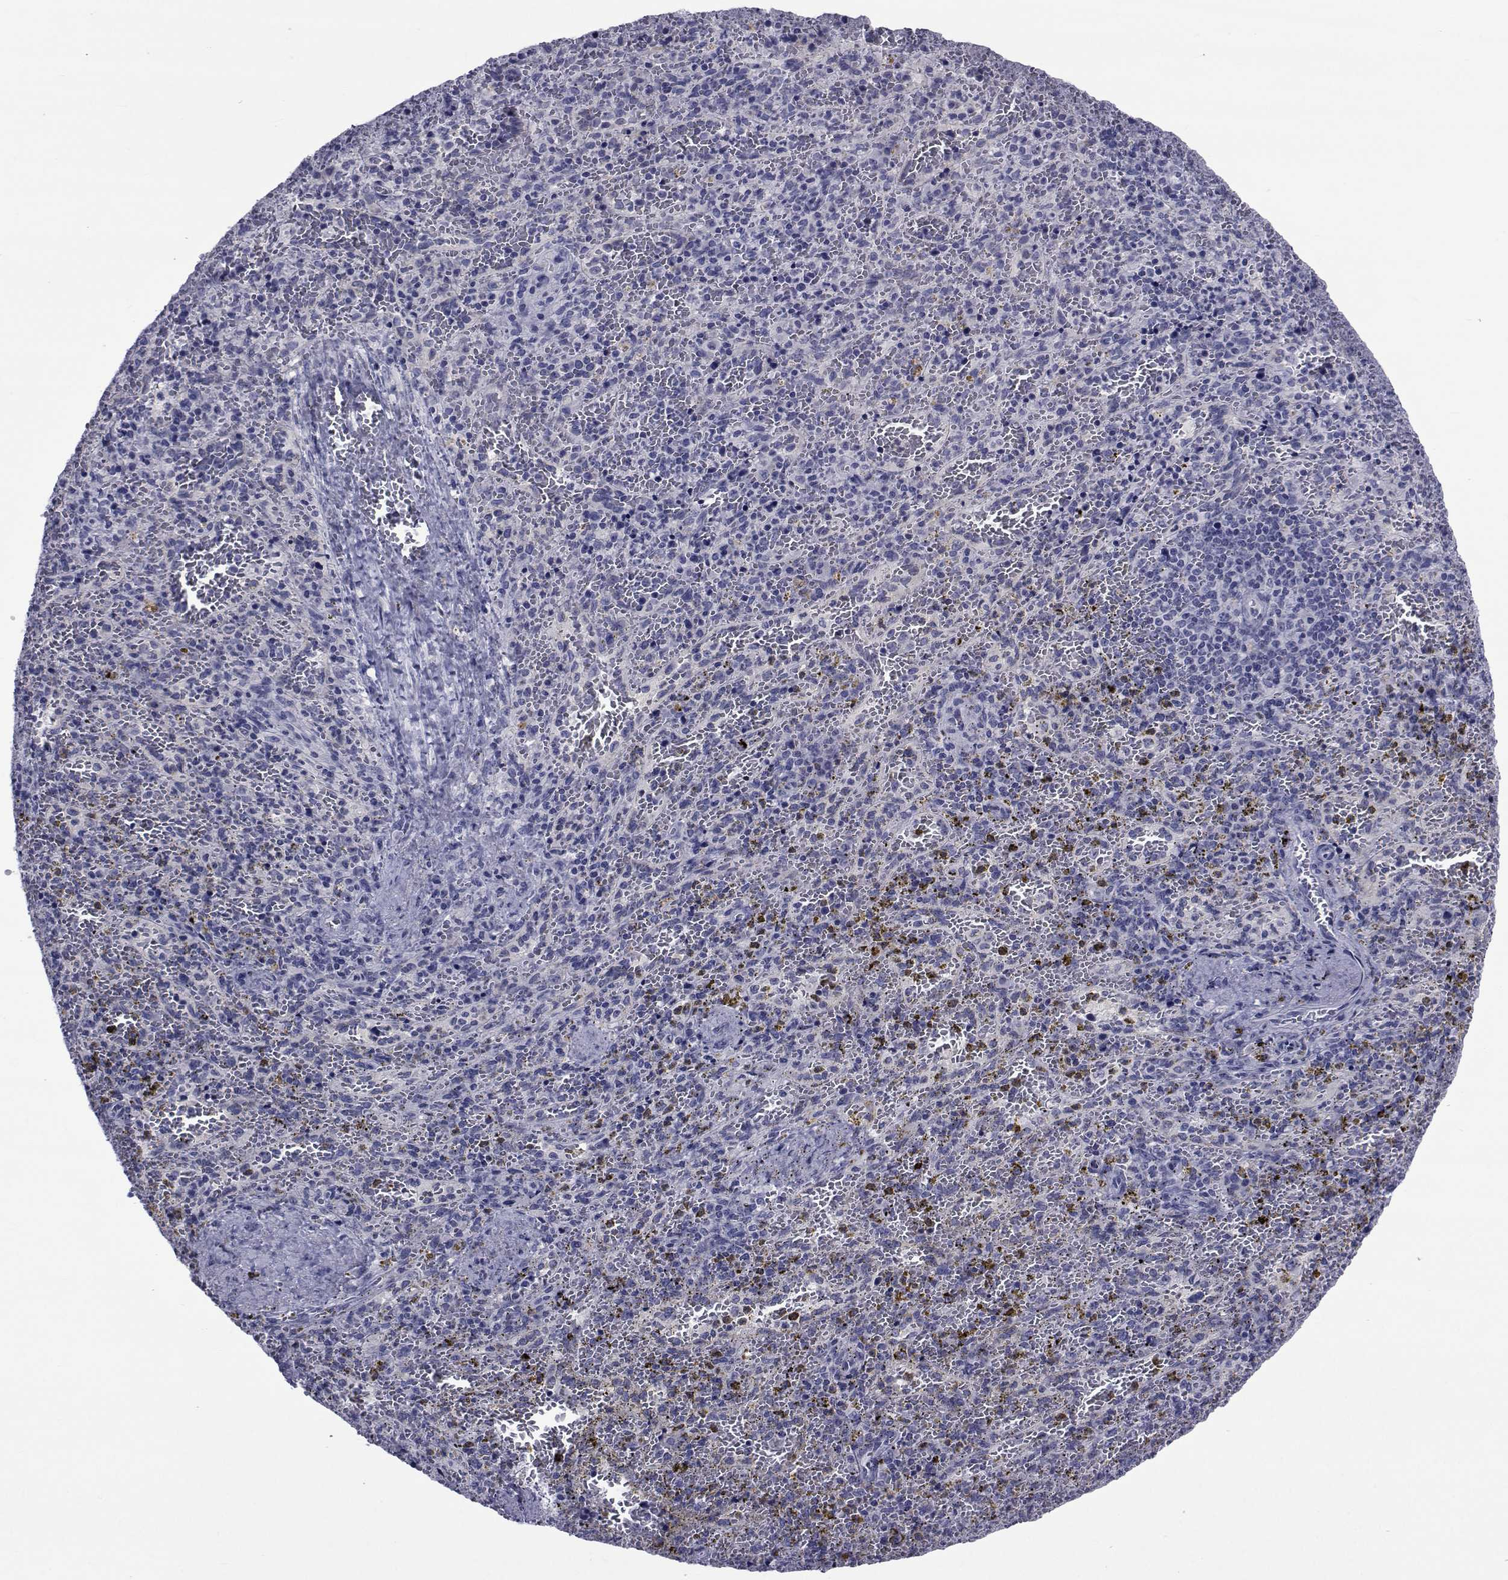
{"staining": {"intensity": "negative", "quantity": "none", "location": "none"}, "tissue": "spleen", "cell_type": "Cells in red pulp", "image_type": "normal", "snomed": [{"axis": "morphology", "description": "Normal tissue, NOS"}, {"axis": "topography", "description": "Spleen"}], "caption": "High power microscopy histopathology image of an IHC micrograph of benign spleen, revealing no significant staining in cells in red pulp. (Stains: DAB (3,3'-diaminobenzidine) immunohistochemistry with hematoxylin counter stain, Microscopy: brightfield microscopy at high magnification).", "gene": "GKAP1", "patient": {"sex": "female", "age": 50}}